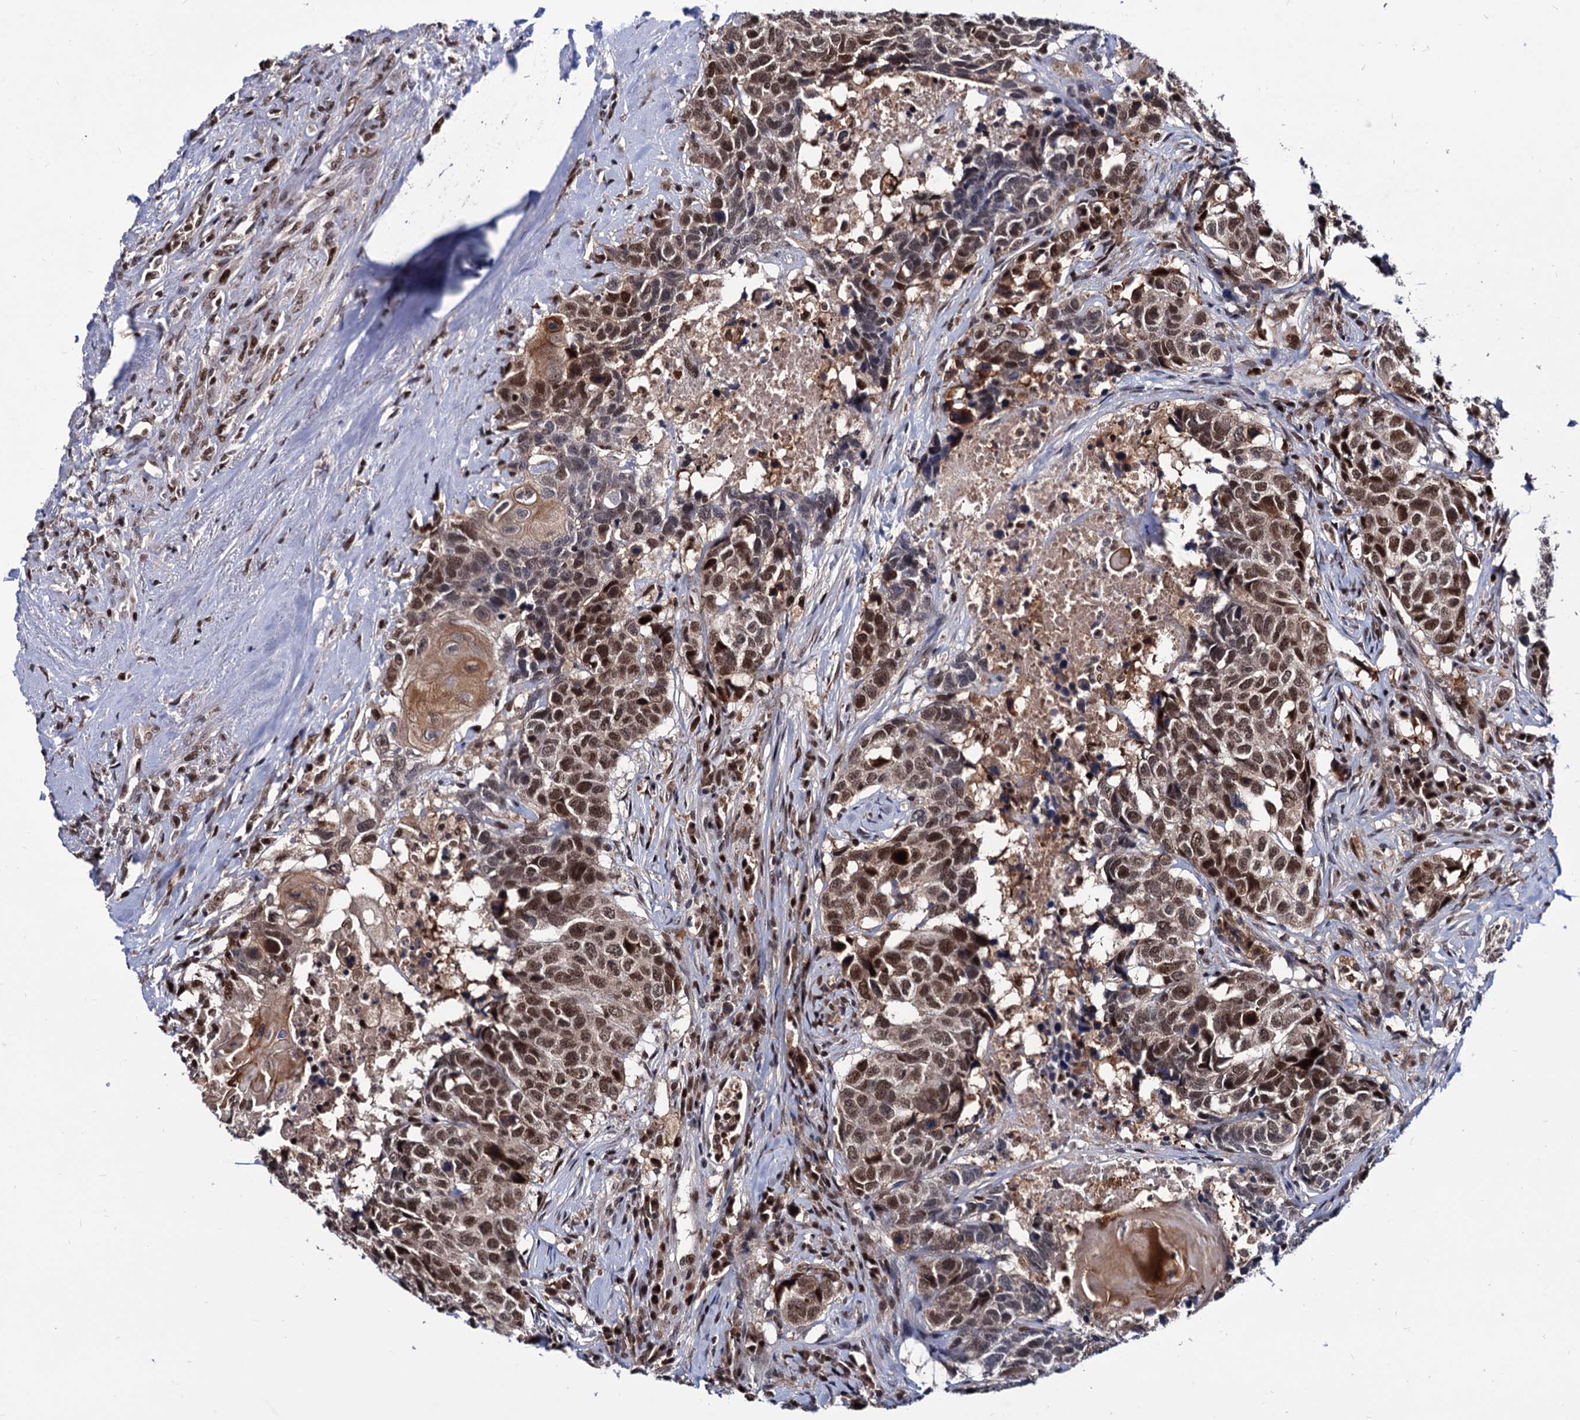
{"staining": {"intensity": "moderate", "quantity": ">75%", "location": "nuclear"}, "tissue": "head and neck cancer", "cell_type": "Tumor cells", "image_type": "cancer", "snomed": [{"axis": "morphology", "description": "Squamous cell carcinoma, NOS"}, {"axis": "topography", "description": "Head-Neck"}], "caption": "A brown stain labels moderate nuclear positivity of a protein in head and neck squamous cell carcinoma tumor cells.", "gene": "RNASEH2B", "patient": {"sex": "male", "age": 66}}